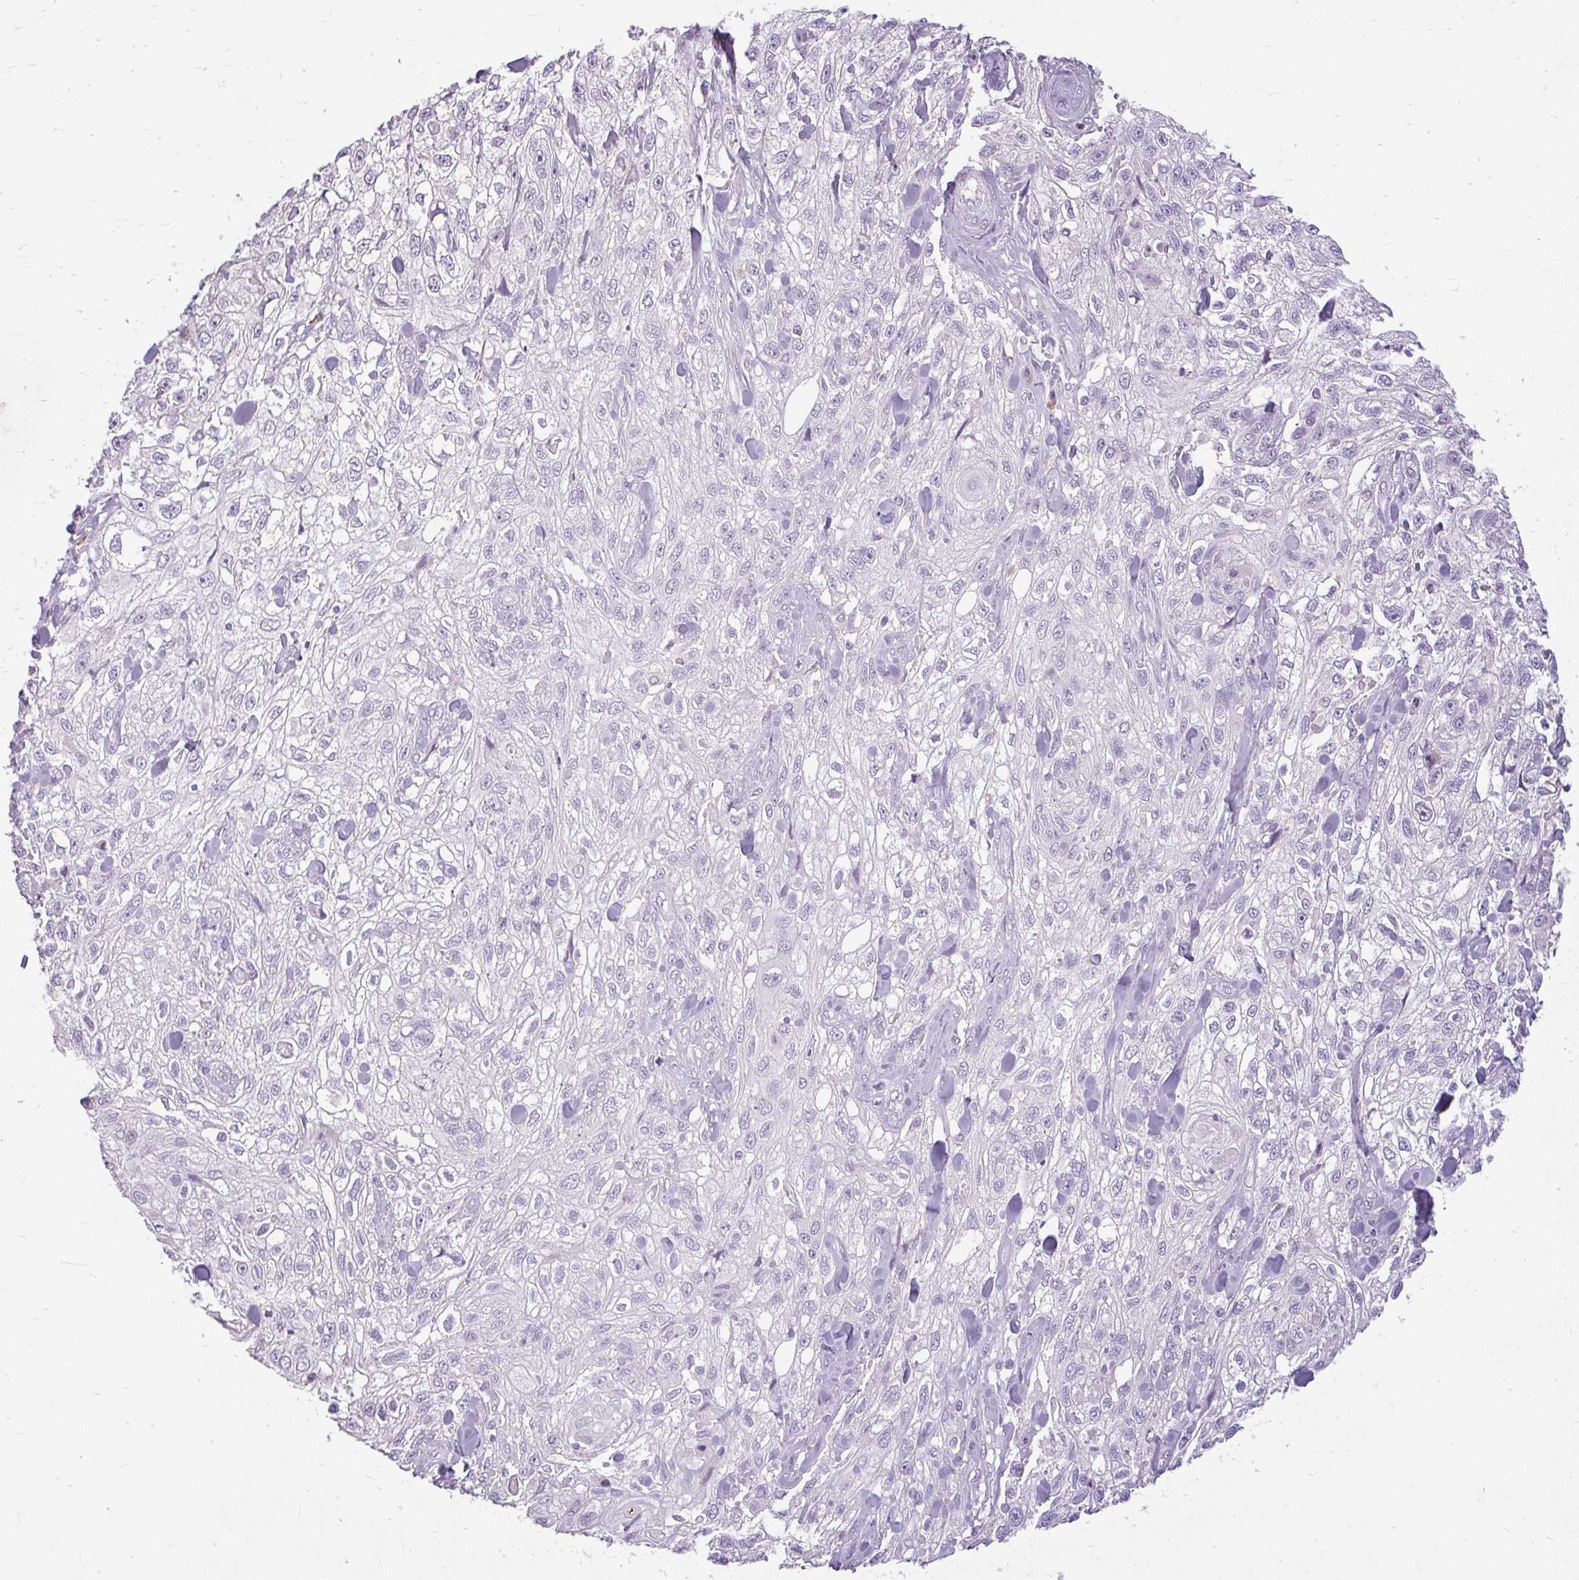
{"staining": {"intensity": "negative", "quantity": "none", "location": "none"}, "tissue": "skin cancer", "cell_type": "Tumor cells", "image_type": "cancer", "snomed": [{"axis": "morphology", "description": "Squamous cell carcinoma, NOS"}, {"axis": "topography", "description": "Skin"}, {"axis": "topography", "description": "Vulva"}], "caption": "Tumor cells show no significant staining in skin squamous cell carcinoma.", "gene": "ZFYVE26", "patient": {"sex": "female", "age": 86}}